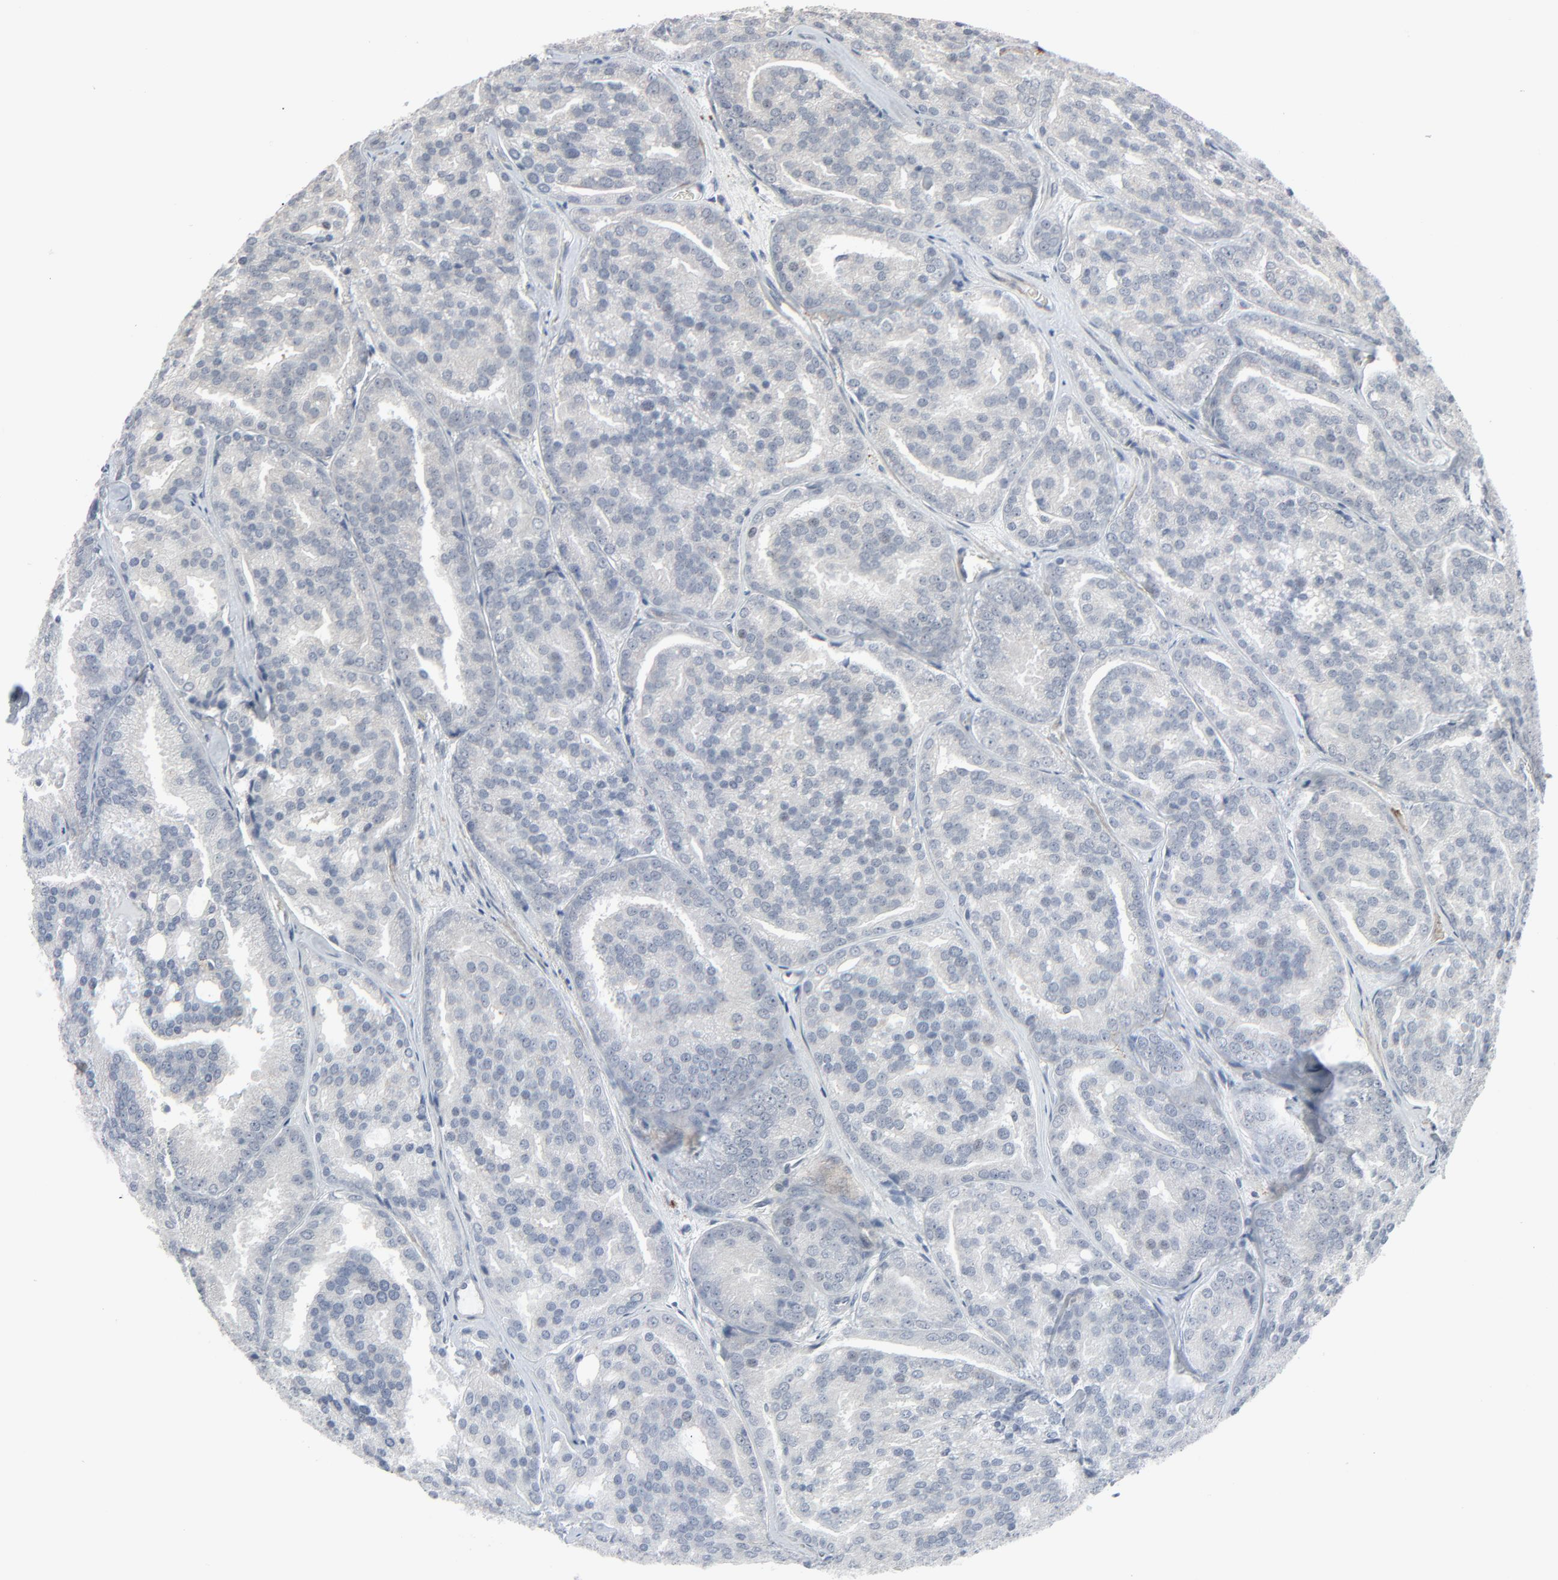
{"staining": {"intensity": "negative", "quantity": "none", "location": "none"}, "tissue": "prostate cancer", "cell_type": "Tumor cells", "image_type": "cancer", "snomed": [{"axis": "morphology", "description": "Adenocarcinoma, High grade"}, {"axis": "topography", "description": "Prostate"}], "caption": "IHC image of neoplastic tissue: high-grade adenocarcinoma (prostate) stained with DAB exhibits no significant protein staining in tumor cells.", "gene": "NEUROD1", "patient": {"sex": "male", "age": 64}}